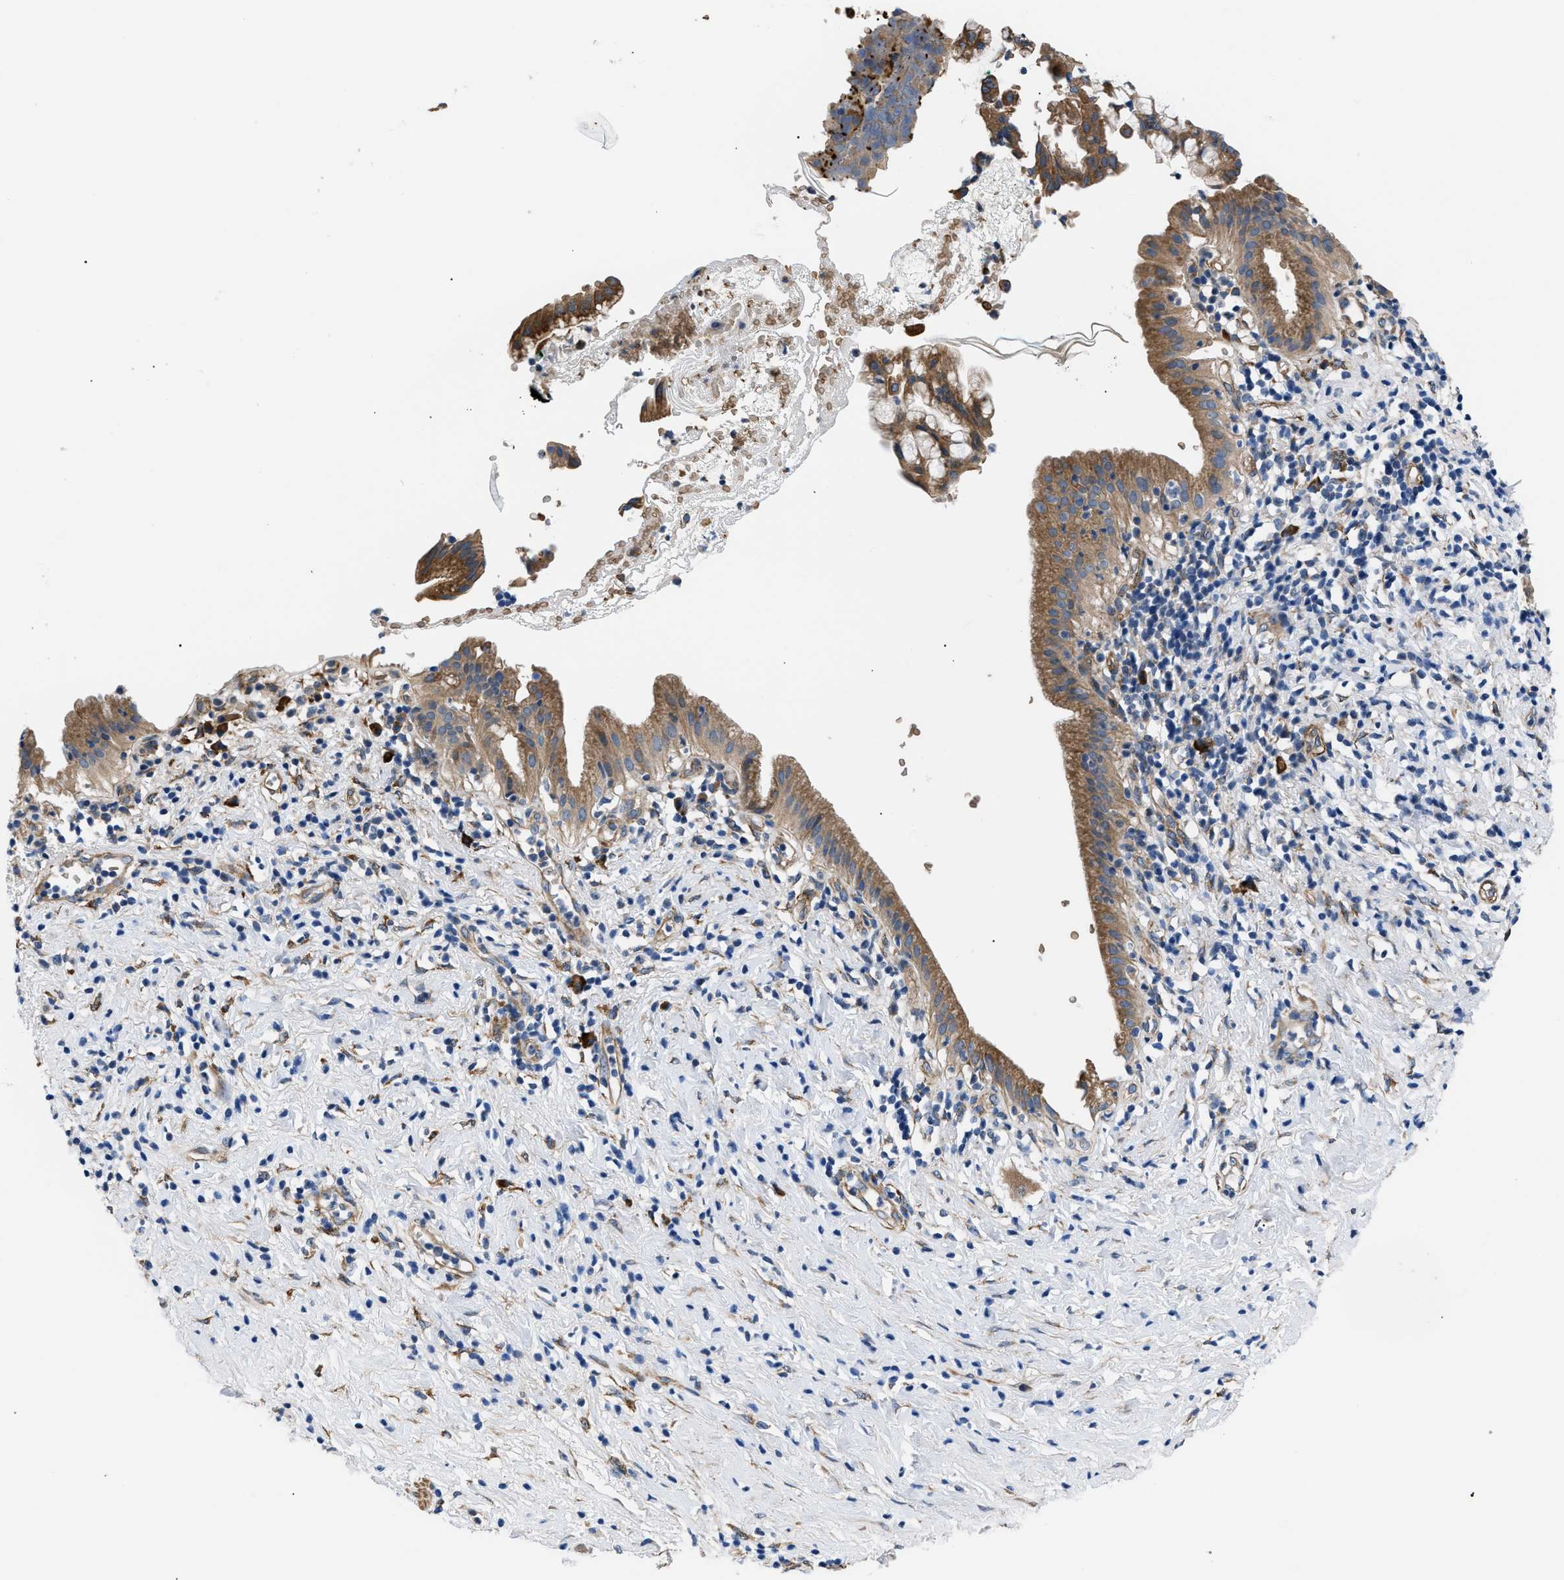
{"staining": {"intensity": "moderate", "quantity": ">75%", "location": "cytoplasmic/membranous"}, "tissue": "pancreatic cancer", "cell_type": "Tumor cells", "image_type": "cancer", "snomed": [{"axis": "morphology", "description": "Adenocarcinoma, NOS"}, {"axis": "morphology", "description": "Adenocarcinoma, metastatic, NOS"}, {"axis": "topography", "description": "Lymph node"}, {"axis": "topography", "description": "Pancreas"}, {"axis": "topography", "description": "Duodenum"}], "caption": "Moderate cytoplasmic/membranous protein staining is seen in about >75% of tumor cells in pancreatic adenocarcinoma.", "gene": "MYO10", "patient": {"sex": "female", "age": 64}}